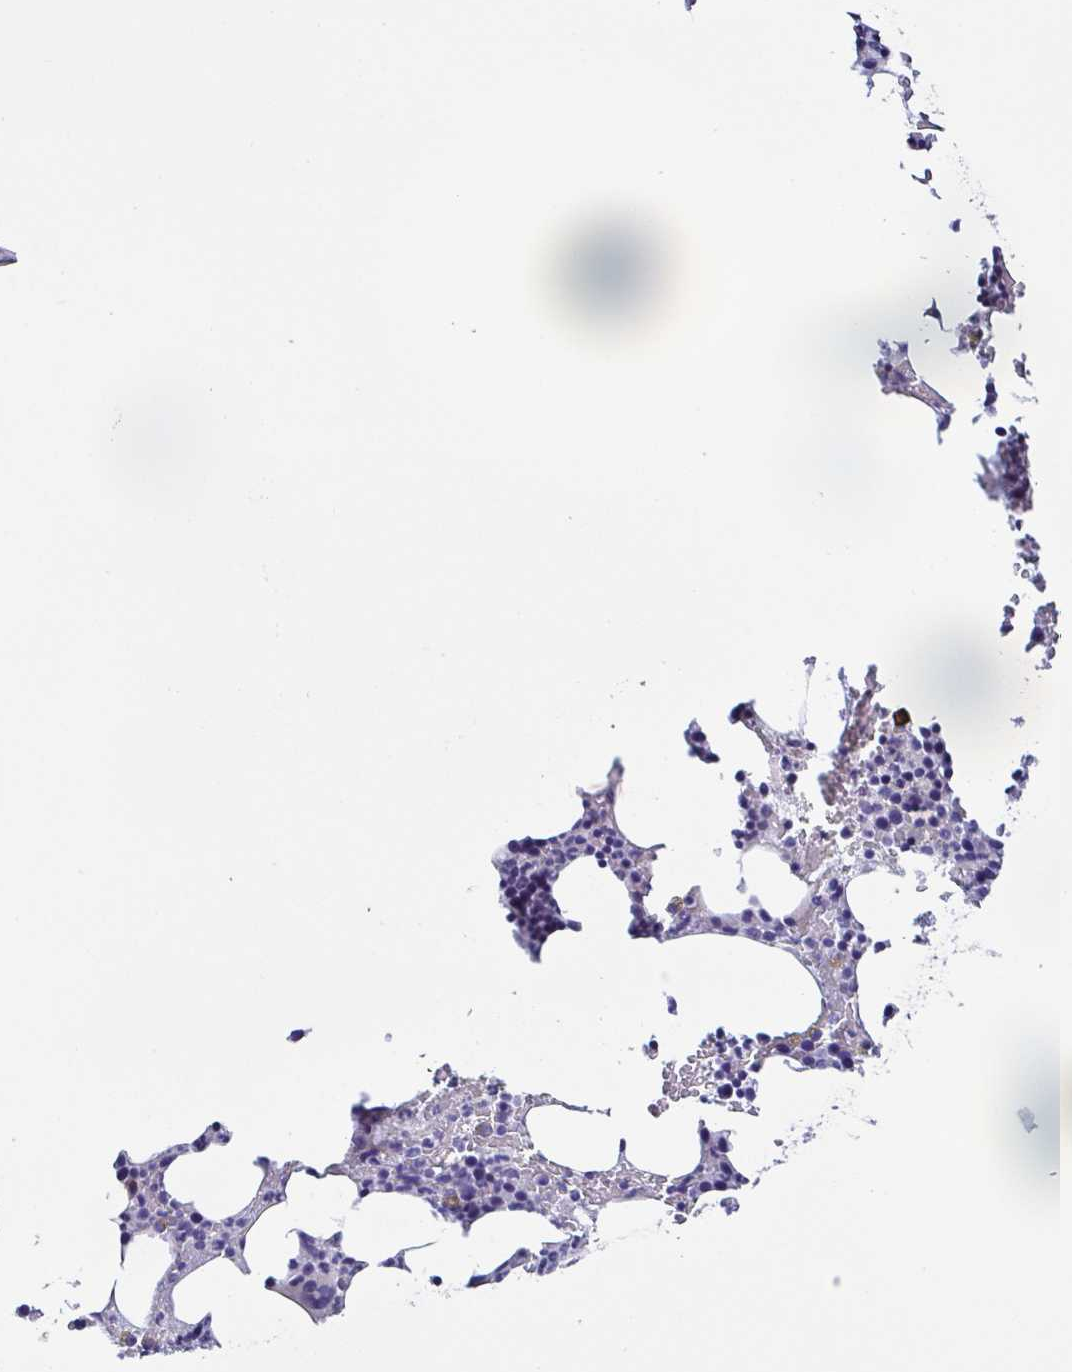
{"staining": {"intensity": "negative", "quantity": "none", "location": "none"}, "tissue": "bone marrow", "cell_type": "Hematopoietic cells", "image_type": "normal", "snomed": [{"axis": "morphology", "description": "Normal tissue, NOS"}, {"axis": "topography", "description": "Bone marrow"}], "caption": "Benign bone marrow was stained to show a protein in brown. There is no significant staining in hematopoietic cells. Nuclei are stained in blue.", "gene": "TNNT2", "patient": {"sex": "female", "age": 72}}